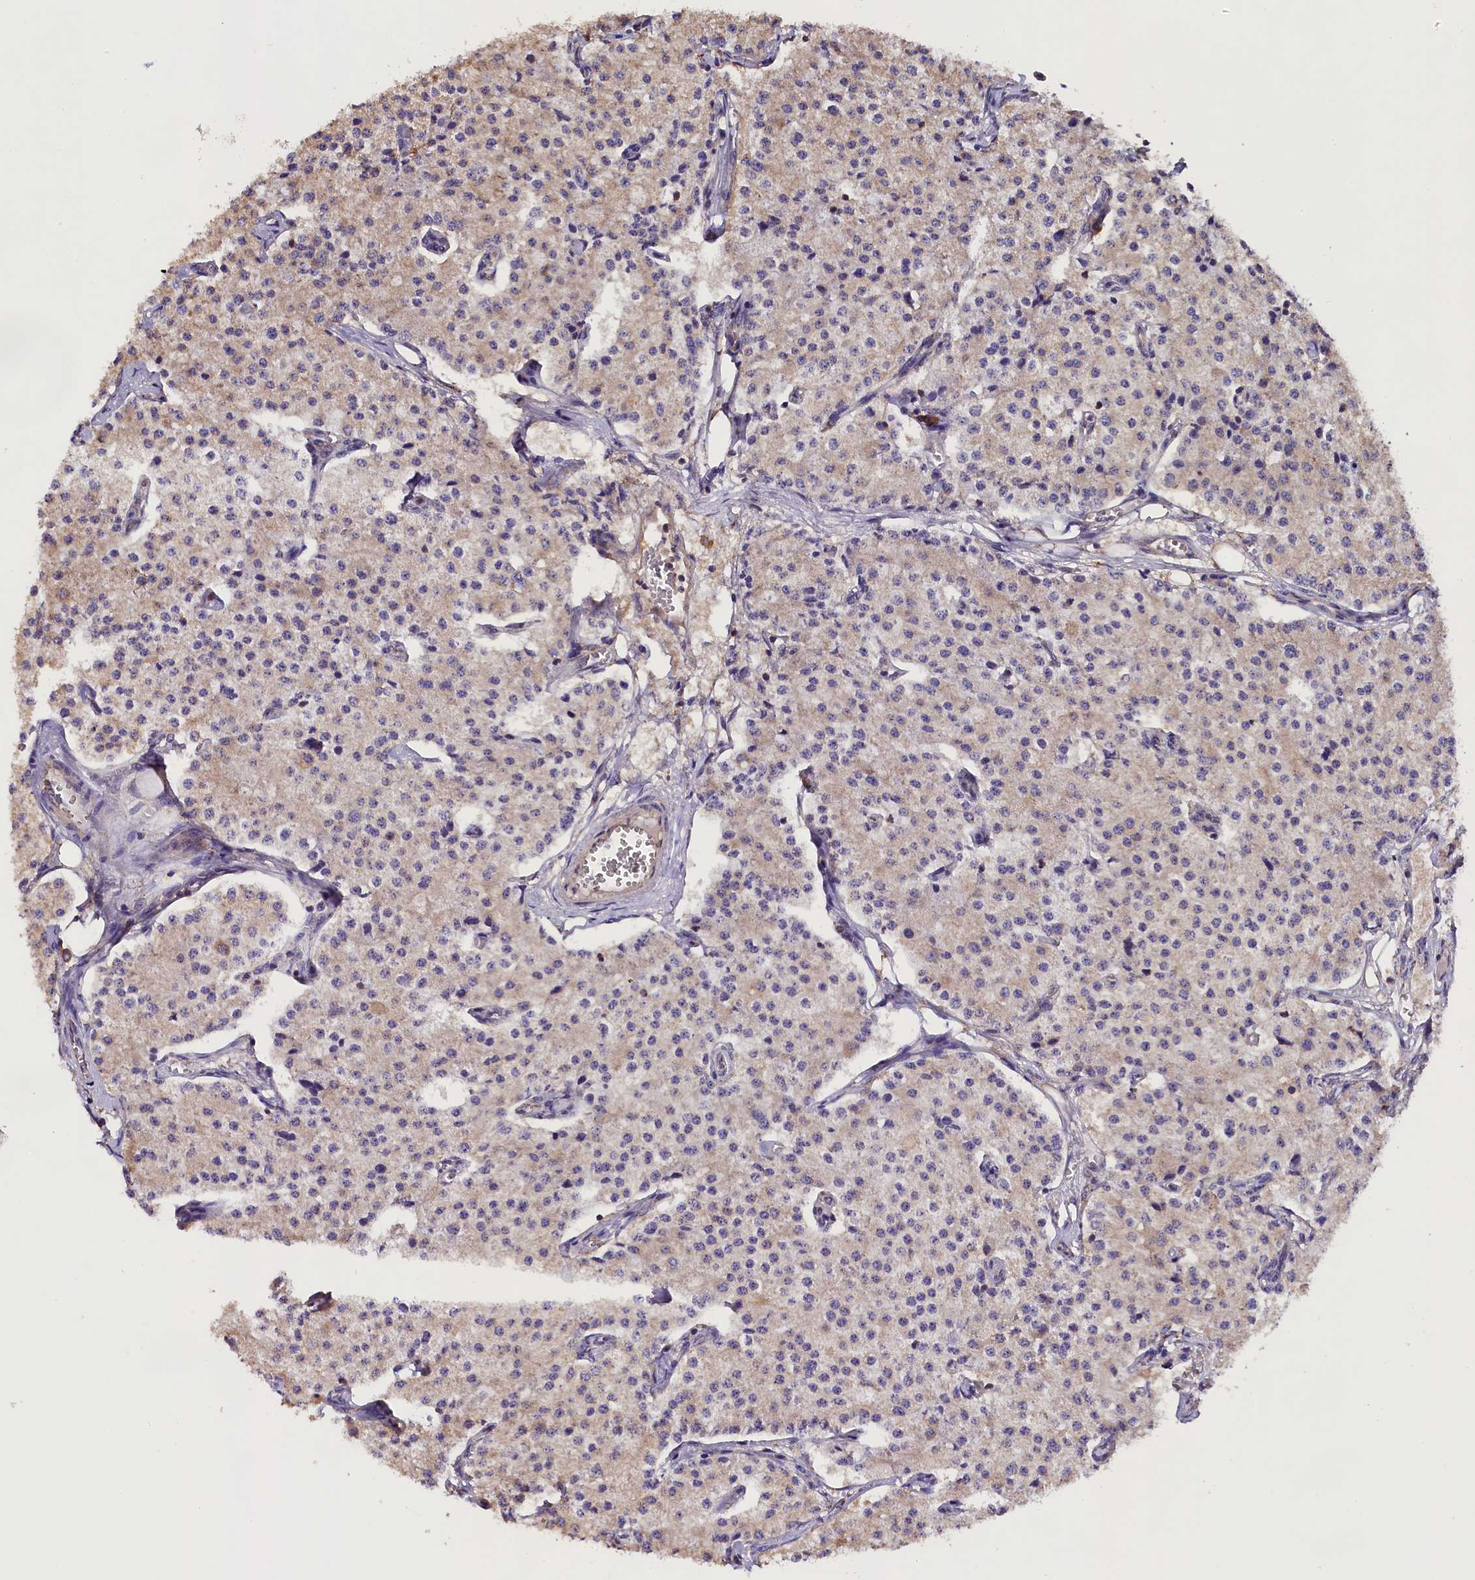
{"staining": {"intensity": "moderate", "quantity": "<25%", "location": "cytoplasmic/membranous"}, "tissue": "carcinoid", "cell_type": "Tumor cells", "image_type": "cancer", "snomed": [{"axis": "morphology", "description": "Carcinoid, malignant, NOS"}, {"axis": "topography", "description": "Colon"}], "caption": "Immunohistochemistry (IHC) photomicrograph of carcinoid stained for a protein (brown), which reveals low levels of moderate cytoplasmic/membranous positivity in approximately <25% of tumor cells.", "gene": "ENKD1", "patient": {"sex": "female", "age": 52}}